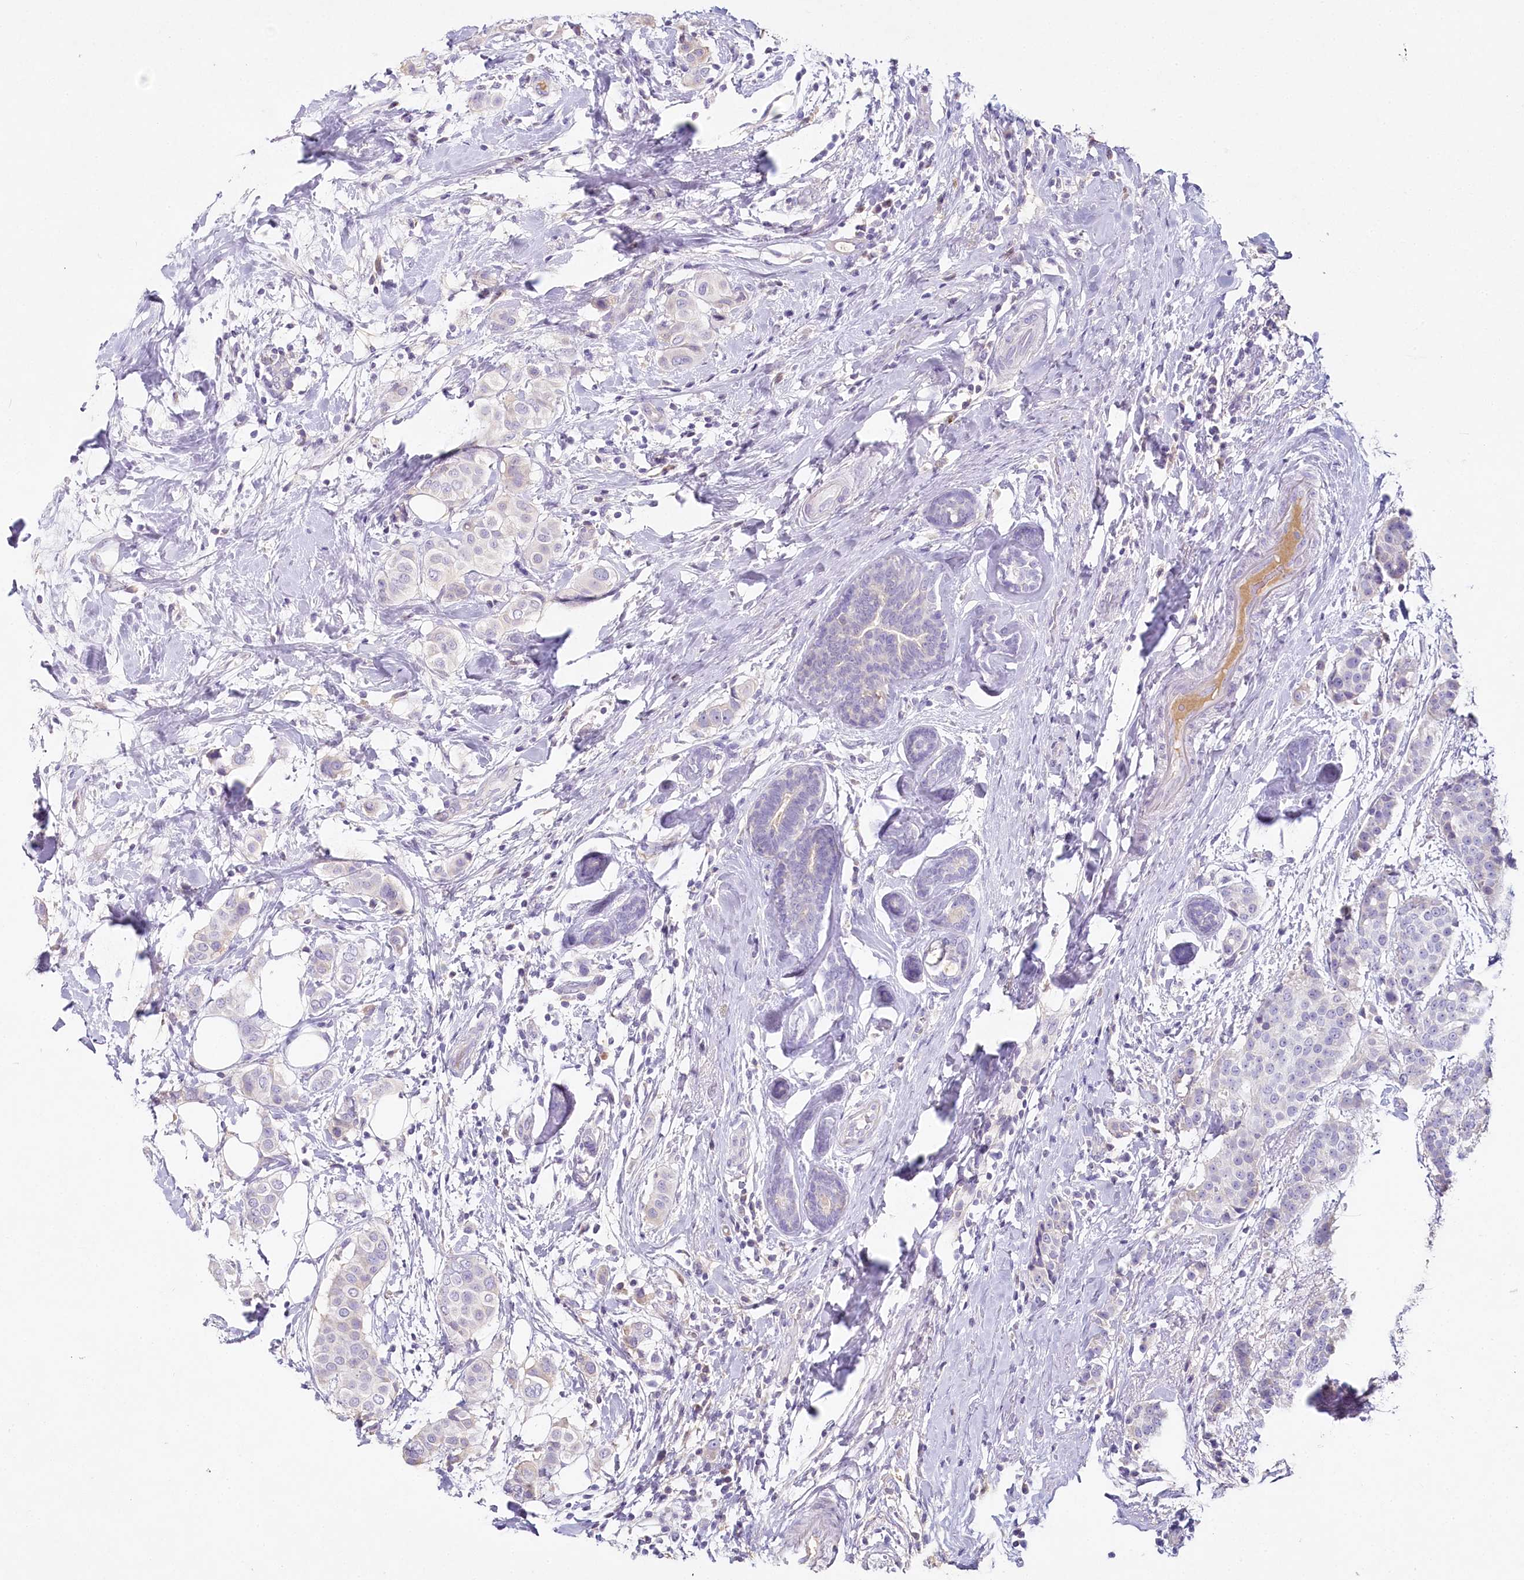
{"staining": {"intensity": "negative", "quantity": "none", "location": "none"}, "tissue": "breast cancer", "cell_type": "Tumor cells", "image_type": "cancer", "snomed": [{"axis": "morphology", "description": "Lobular carcinoma"}, {"axis": "topography", "description": "Breast"}], "caption": "This is a image of IHC staining of breast cancer (lobular carcinoma), which shows no positivity in tumor cells.", "gene": "HPD", "patient": {"sex": "female", "age": 51}}